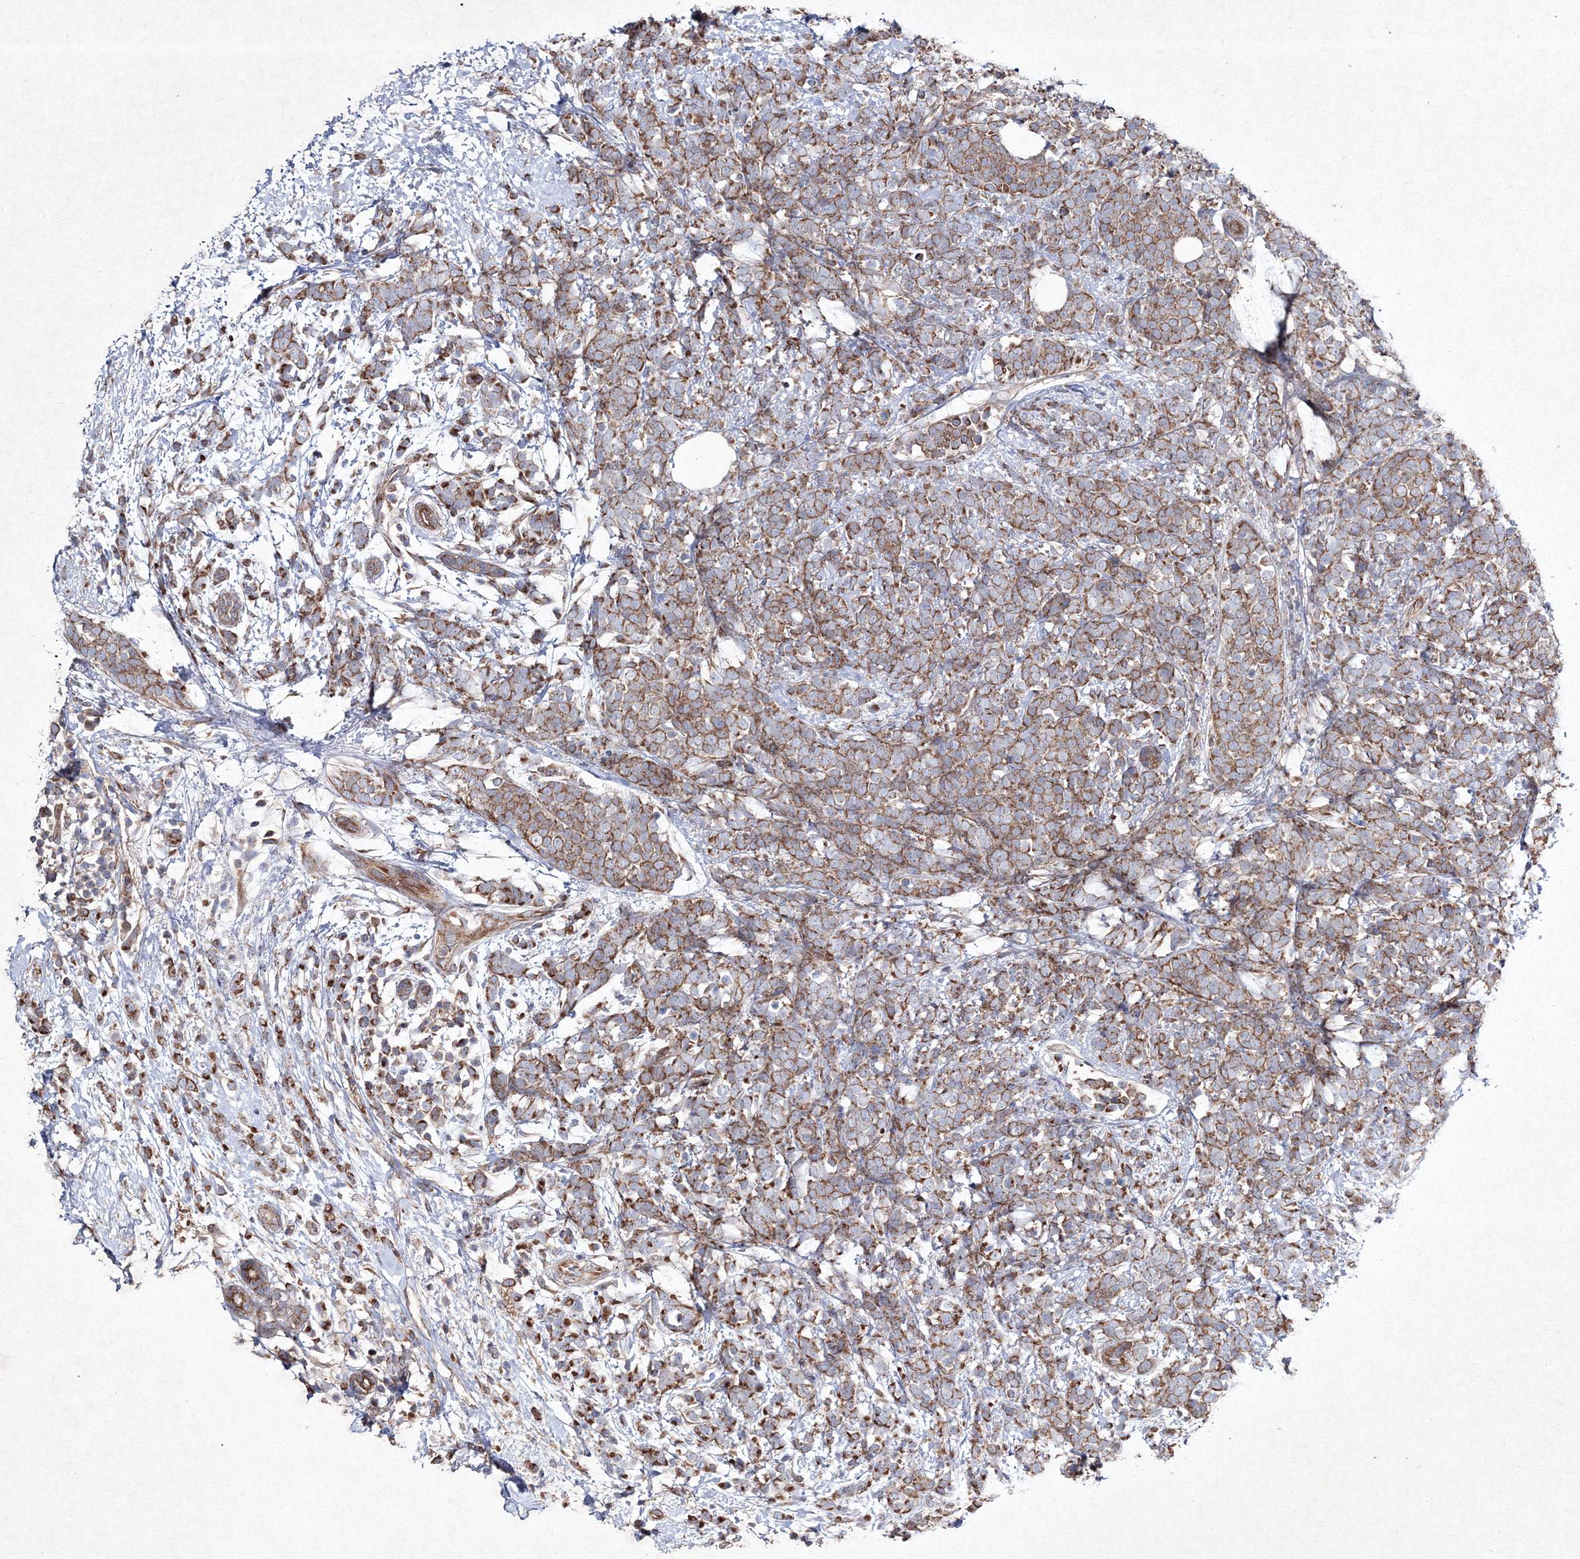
{"staining": {"intensity": "moderate", "quantity": ">75%", "location": "cytoplasmic/membranous"}, "tissue": "breast cancer", "cell_type": "Tumor cells", "image_type": "cancer", "snomed": [{"axis": "morphology", "description": "Lobular carcinoma"}, {"axis": "topography", "description": "Breast"}], "caption": "Approximately >75% of tumor cells in human lobular carcinoma (breast) reveal moderate cytoplasmic/membranous protein positivity as visualized by brown immunohistochemical staining.", "gene": "GFM1", "patient": {"sex": "female", "age": 58}}